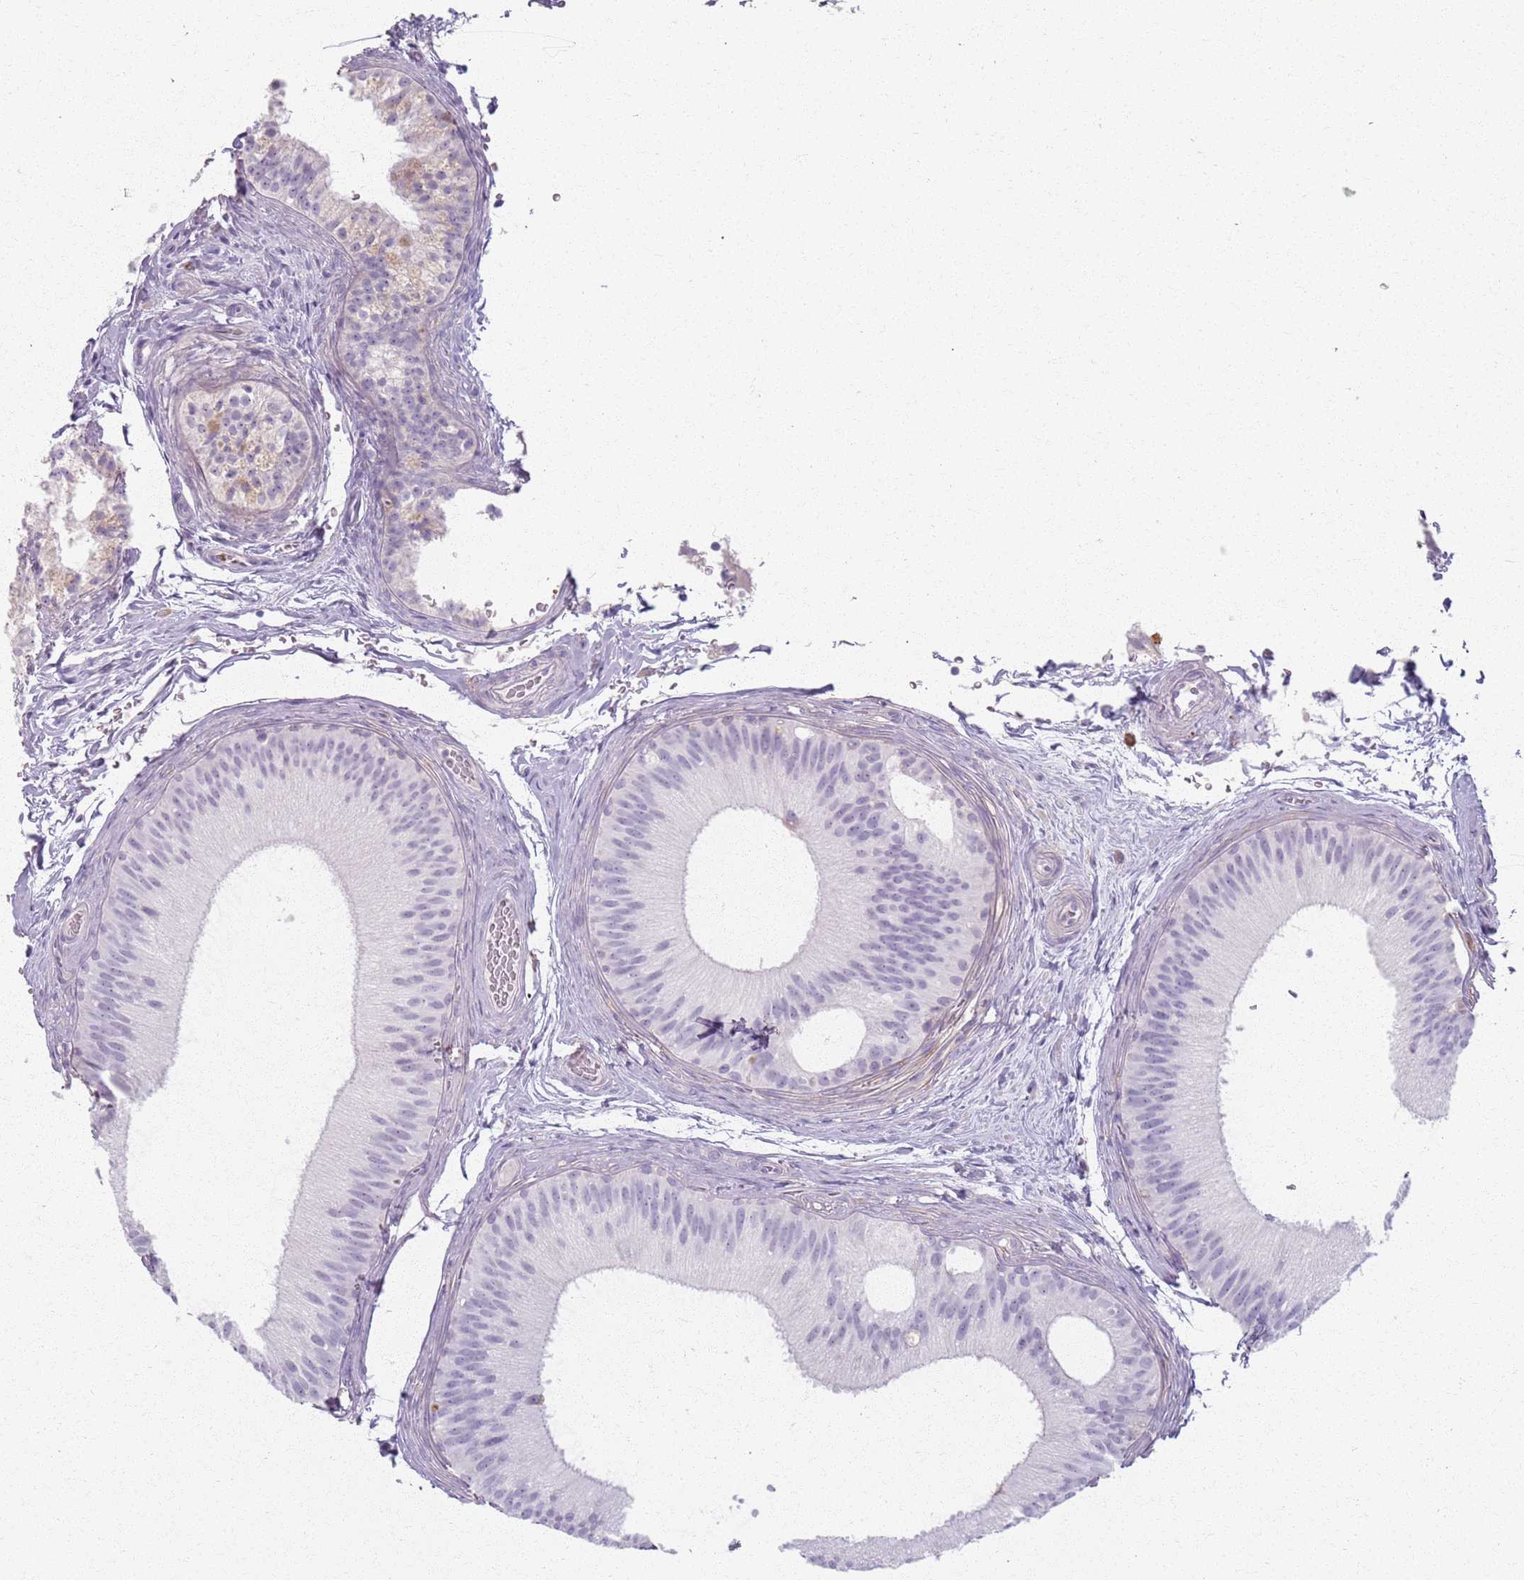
{"staining": {"intensity": "negative", "quantity": "none", "location": "none"}, "tissue": "epididymis", "cell_type": "Glandular cells", "image_type": "normal", "snomed": [{"axis": "morphology", "description": "Normal tissue, NOS"}, {"axis": "topography", "description": "Epididymis"}], "caption": "The photomicrograph displays no staining of glandular cells in normal epididymis.", "gene": "GDPGP1", "patient": {"sex": "male", "age": 45}}